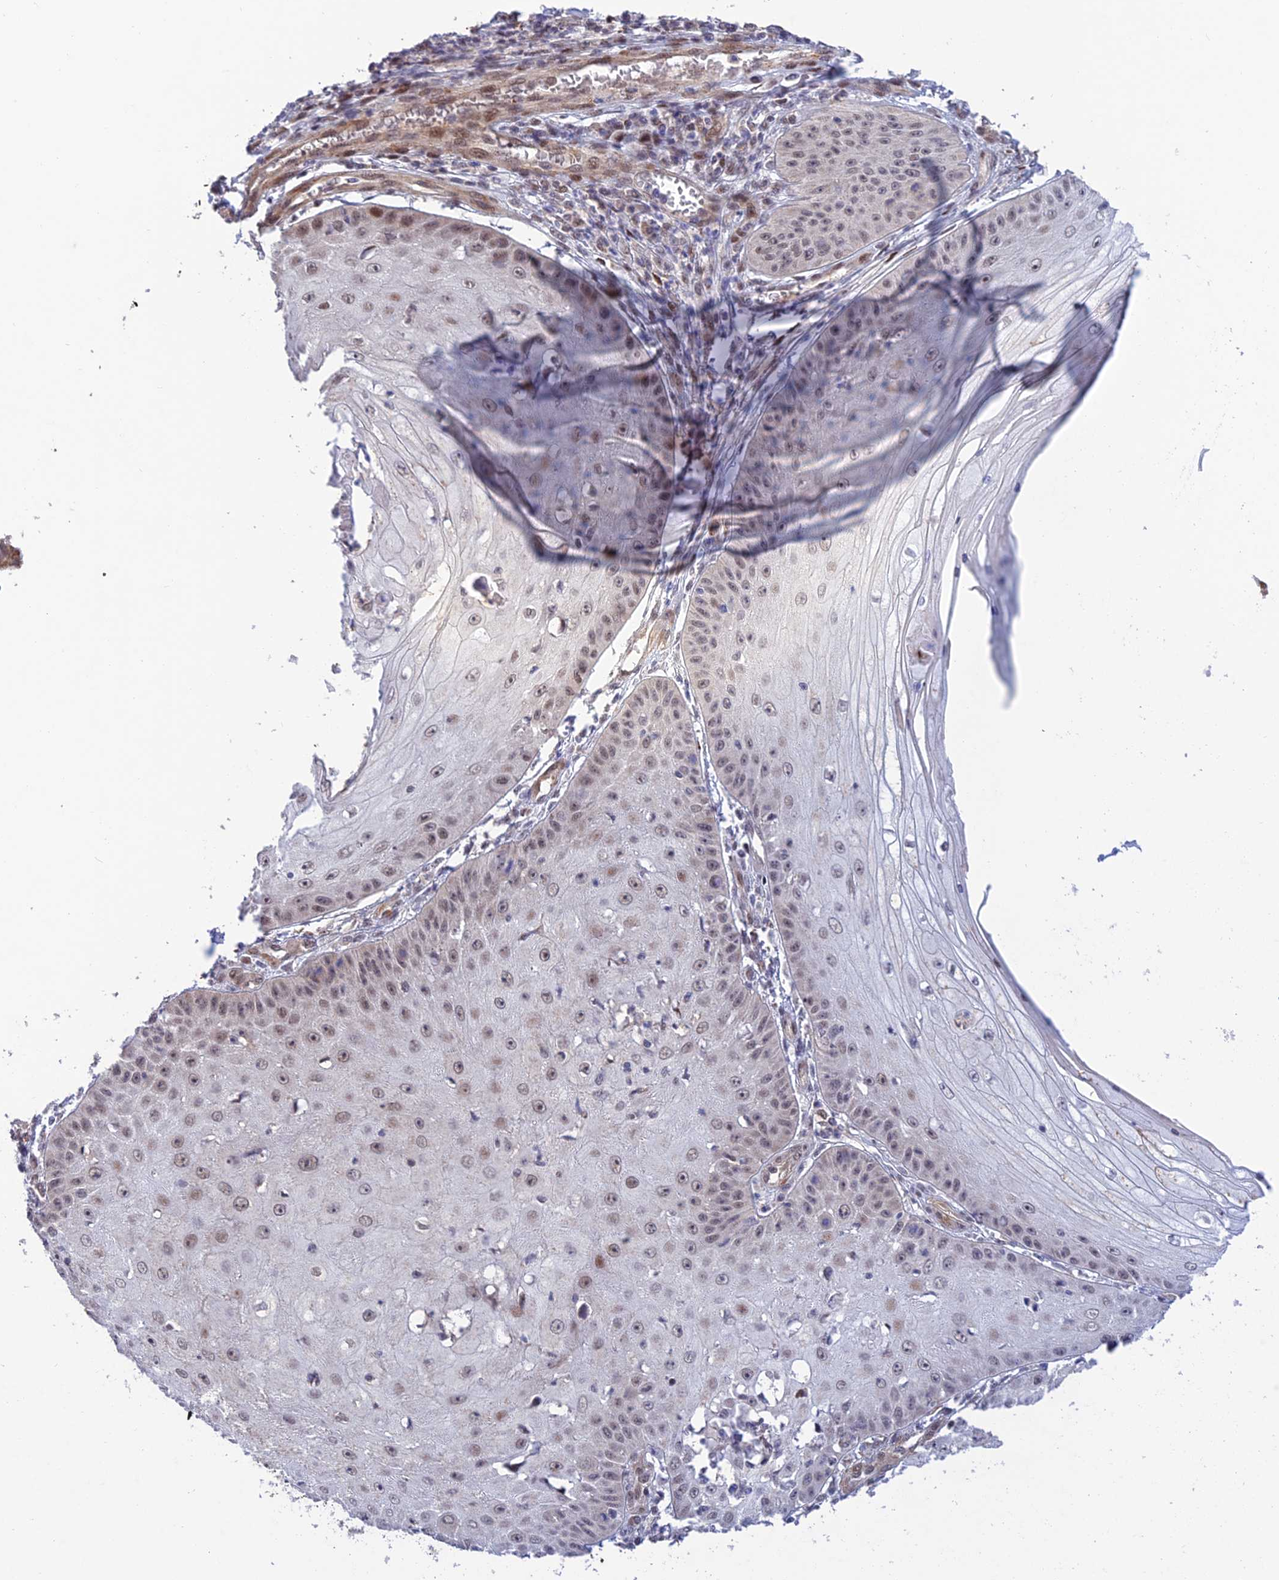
{"staining": {"intensity": "weak", "quantity": "<25%", "location": "nuclear"}, "tissue": "skin cancer", "cell_type": "Tumor cells", "image_type": "cancer", "snomed": [{"axis": "morphology", "description": "Squamous cell carcinoma, NOS"}, {"axis": "topography", "description": "Skin"}], "caption": "Skin cancer (squamous cell carcinoma) stained for a protein using IHC reveals no expression tumor cells.", "gene": "WDR55", "patient": {"sex": "male", "age": 70}}